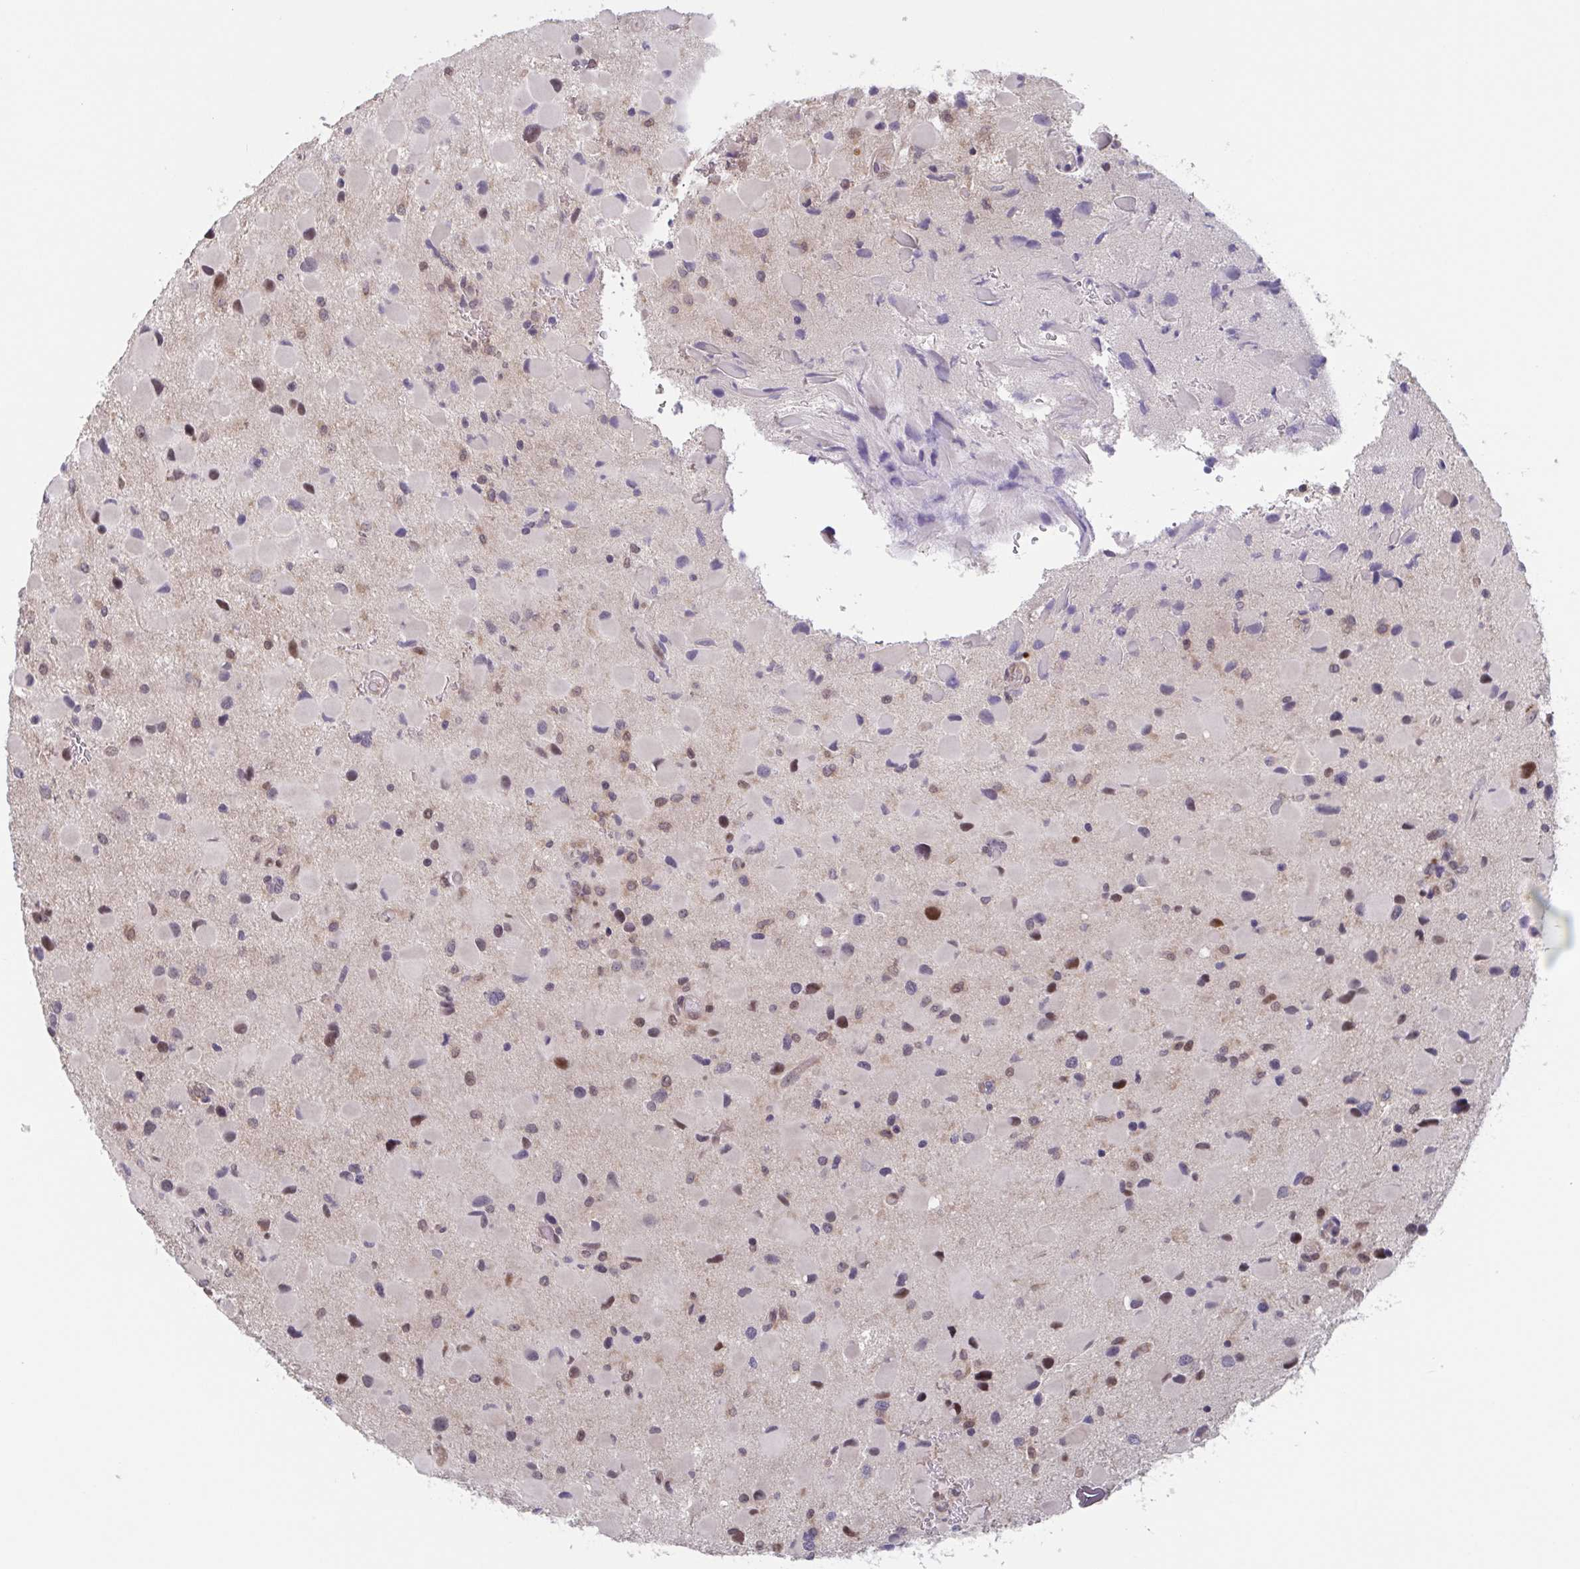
{"staining": {"intensity": "moderate", "quantity": "<25%", "location": "nuclear"}, "tissue": "glioma", "cell_type": "Tumor cells", "image_type": "cancer", "snomed": [{"axis": "morphology", "description": "Glioma, malignant, Low grade"}, {"axis": "topography", "description": "Brain"}], "caption": "Immunohistochemistry (IHC) image of glioma stained for a protein (brown), which shows low levels of moderate nuclear staining in approximately <25% of tumor cells.", "gene": "RIOK1", "patient": {"sex": "female", "age": 32}}